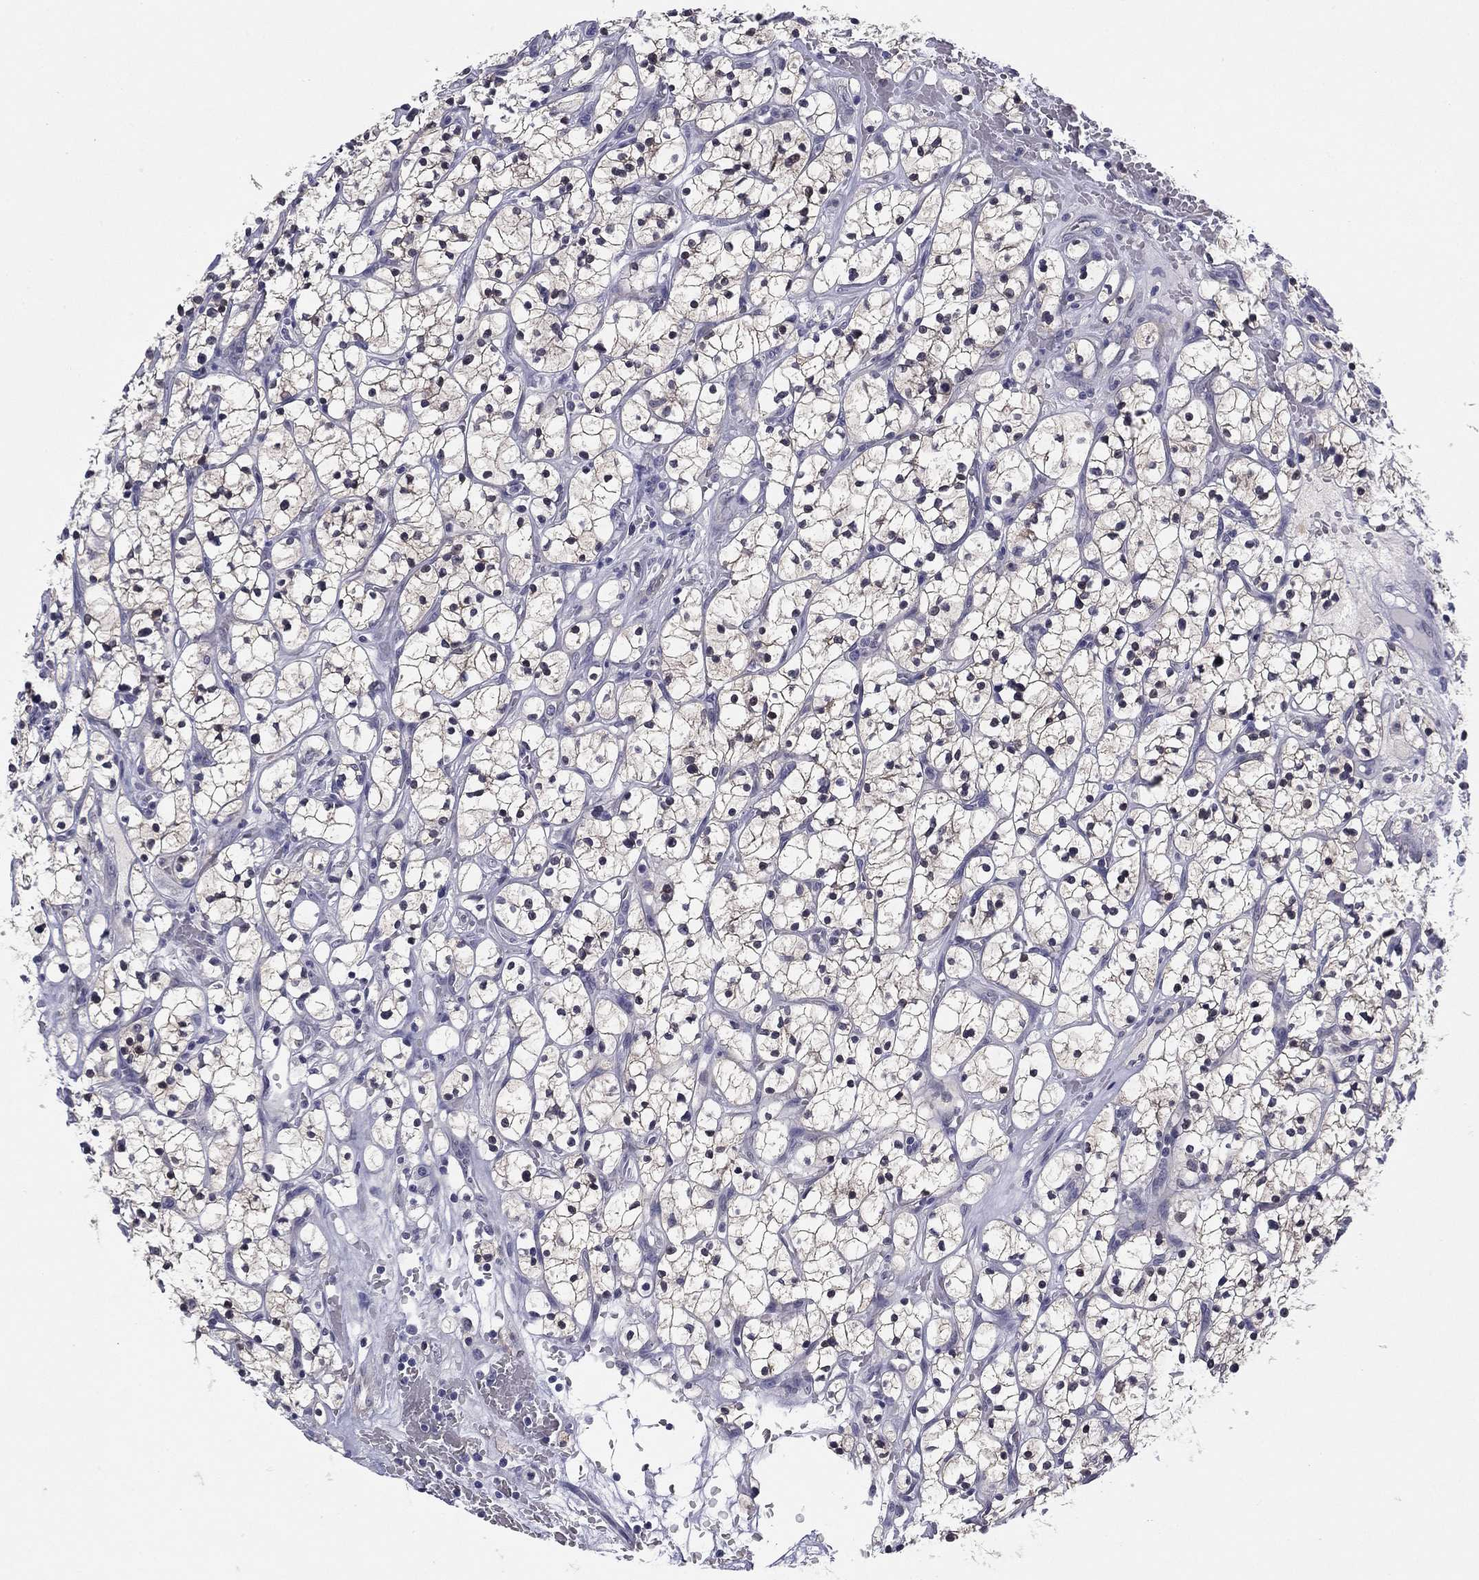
{"staining": {"intensity": "negative", "quantity": "none", "location": "none"}, "tissue": "renal cancer", "cell_type": "Tumor cells", "image_type": "cancer", "snomed": [{"axis": "morphology", "description": "Adenocarcinoma, NOS"}, {"axis": "topography", "description": "Kidney"}], "caption": "DAB immunohistochemical staining of human renal cancer (adenocarcinoma) demonstrates no significant staining in tumor cells. Nuclei are stained in blue.", "gene": "REXO5", "patient": {"sex": "female", "age": 64}}